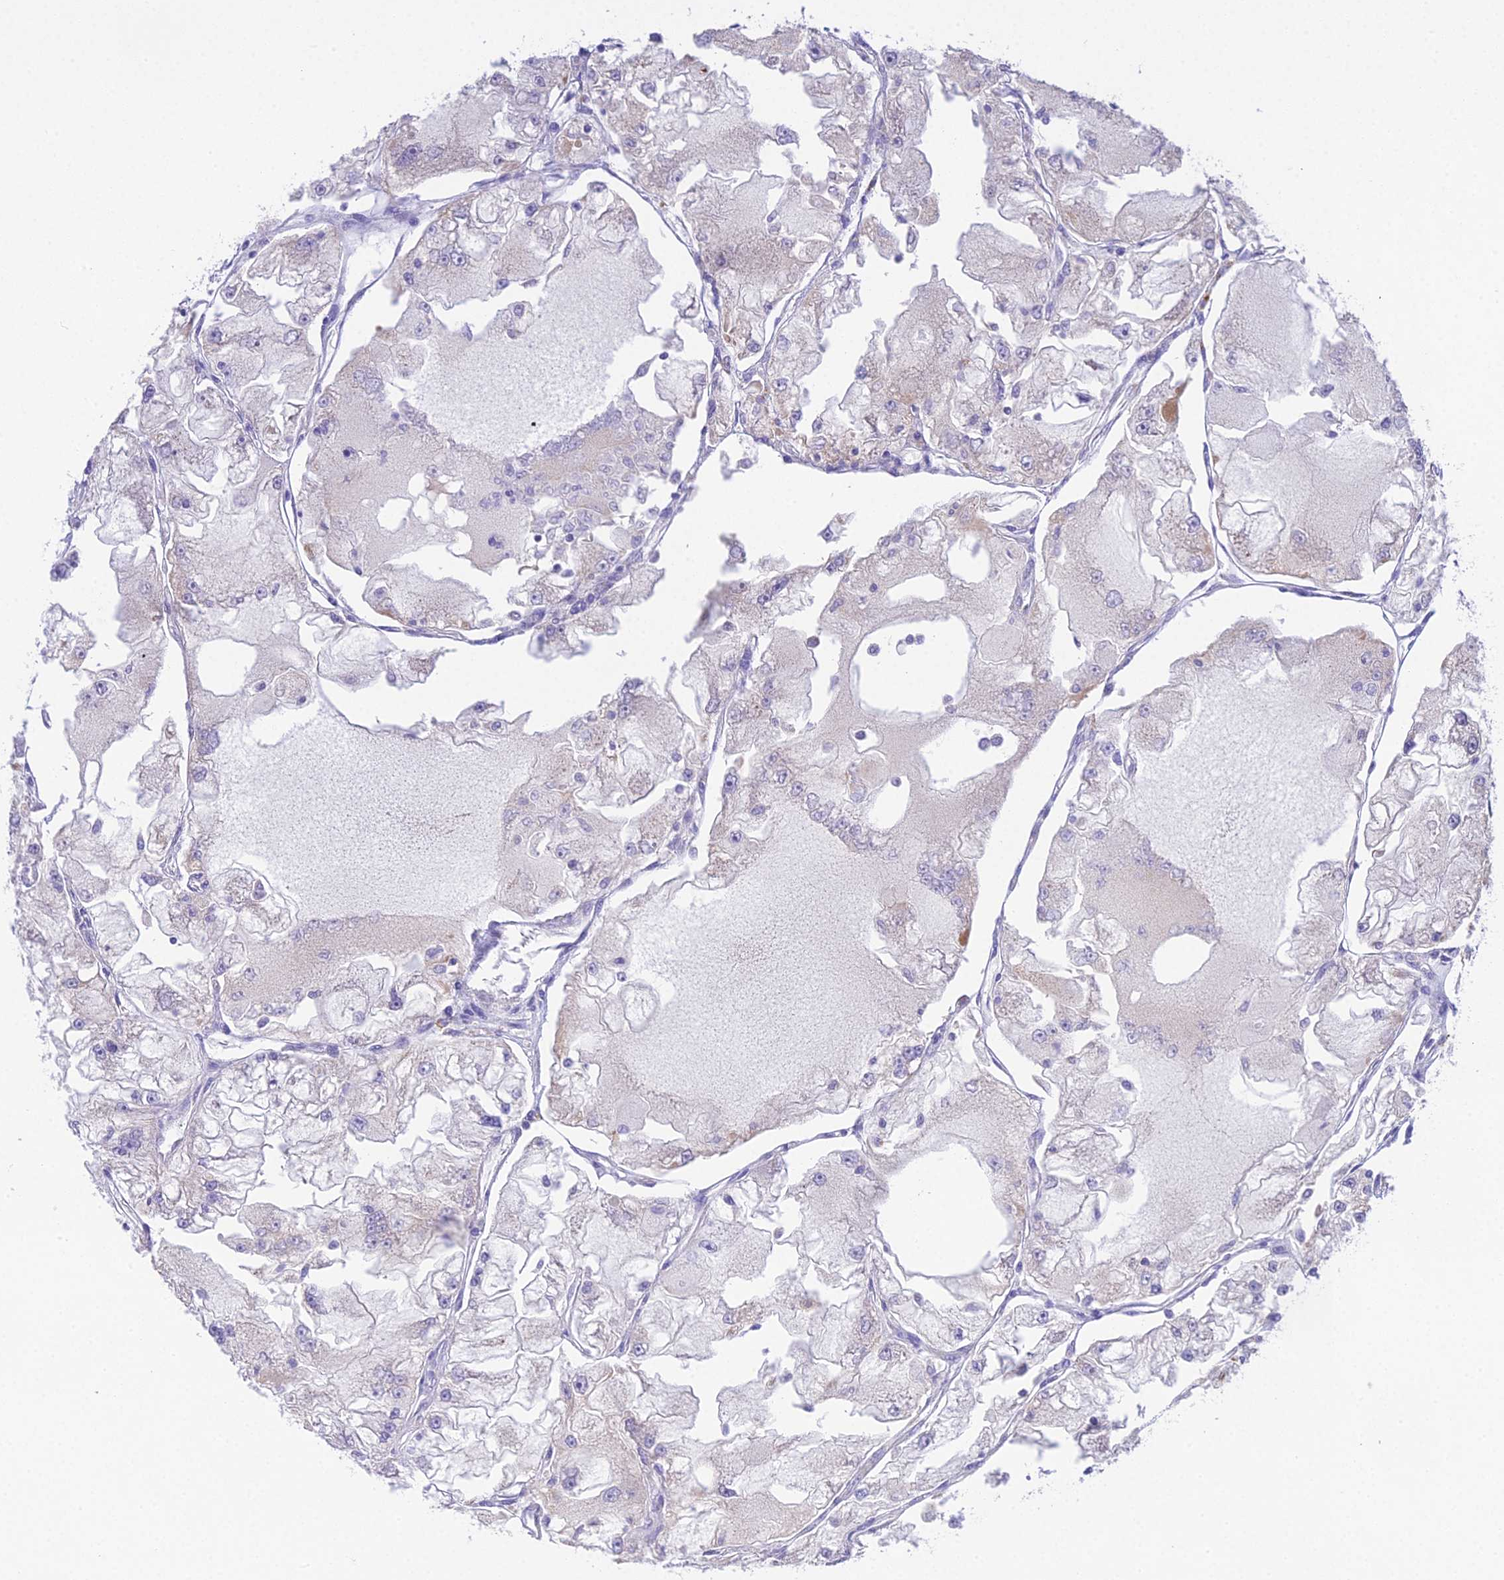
{"staining": {"intensity": "negative", "quantity": "none", "location": "none"}, "tissue": "renal cancer", "cell_type": "Tumor cells", "image_type": "cancer", "snomed": [{"axis": "morphology", "description": "Adenocarcinoma, NOS"}, {"axis": "topography", "description": "Kidney"}], "caption": "Immunohistochemistry (IHC) image of human renal adenocarcinoma stained for a protein (brown), which demonstrates no expression in tumor cells.", "gene": "KIAA0408", "patient": {"sex": "female", "age": 72}}